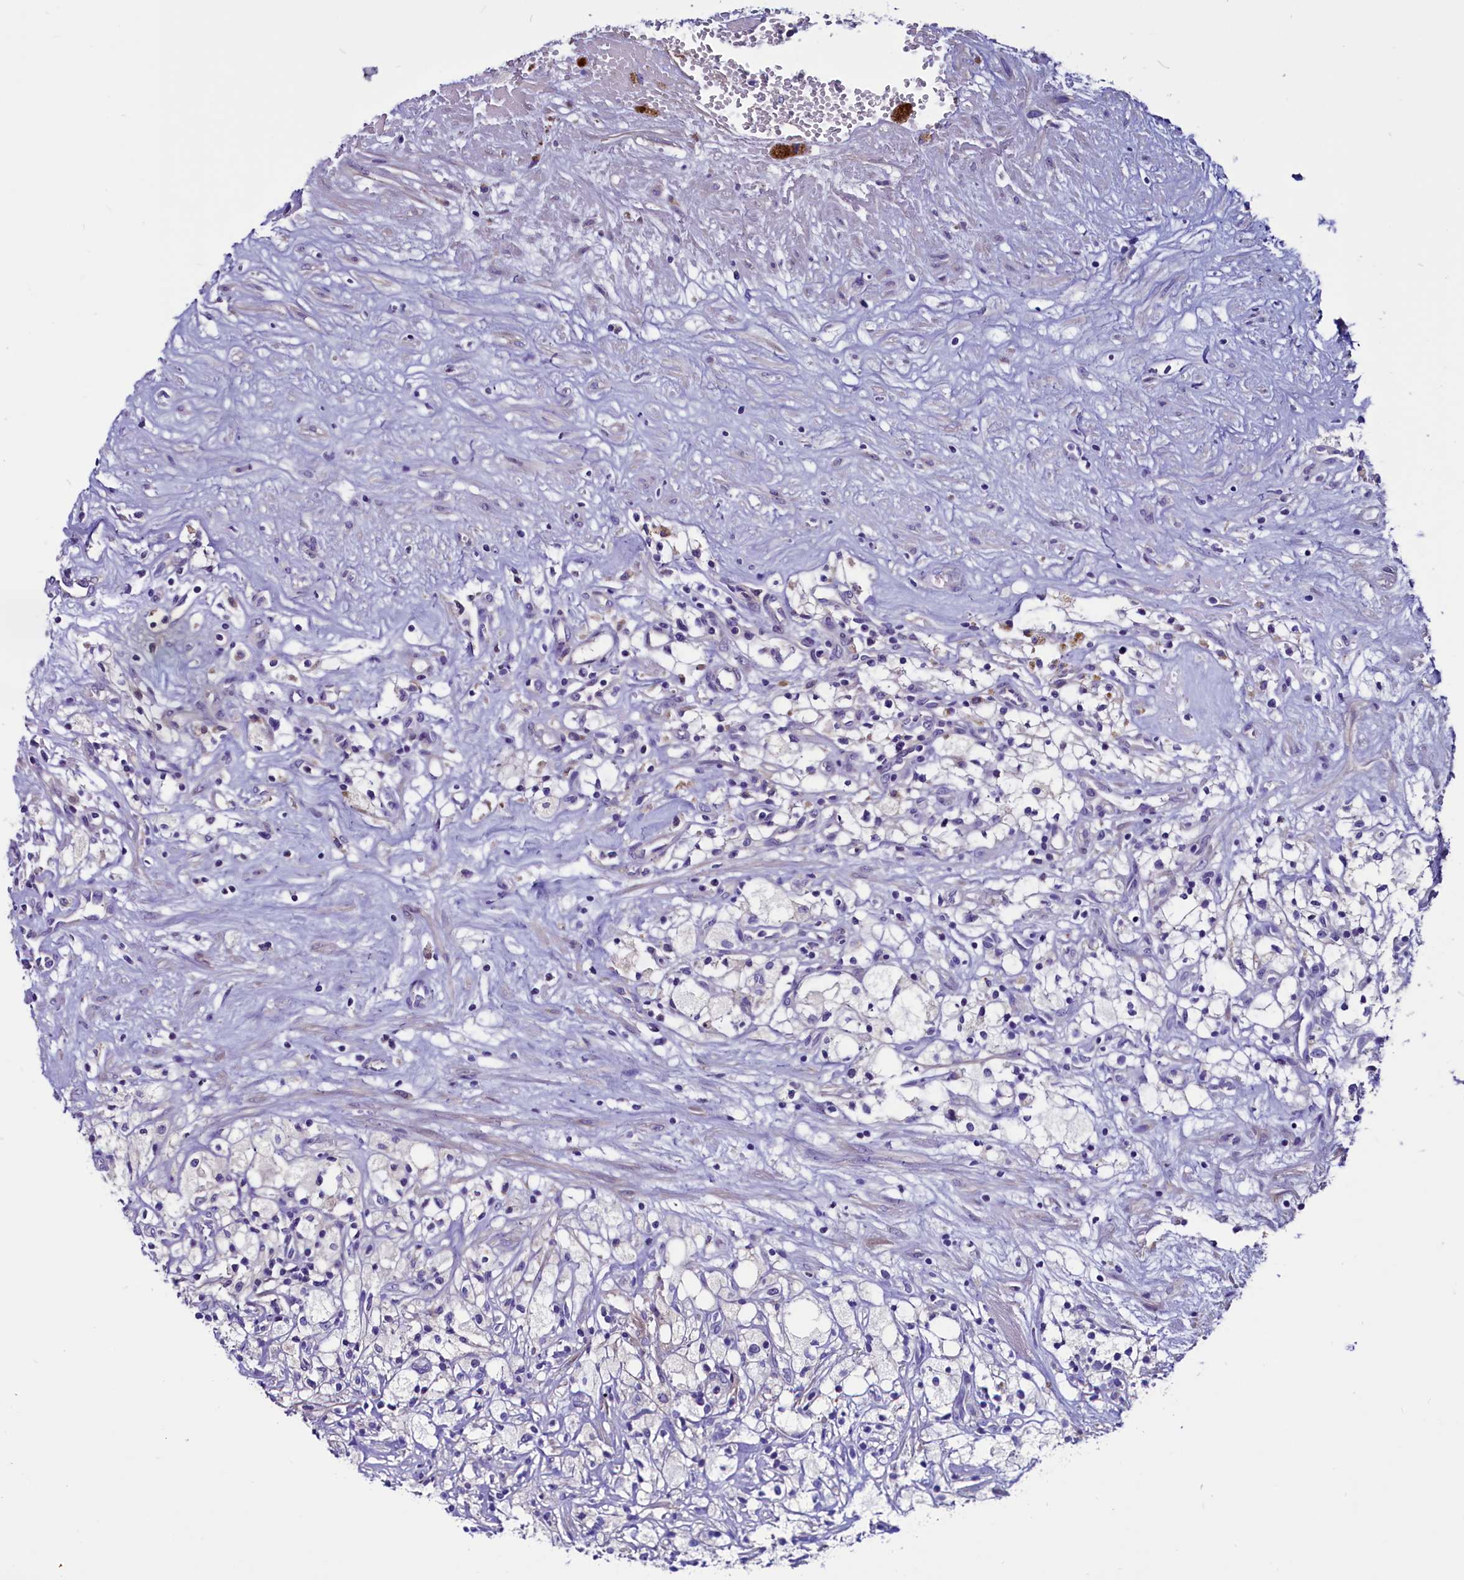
{"staining": {"intensity": "negative", "quantity": "none", "location": "none"}, "tissue": "renal cancer", "cell_type": "Tumor cells", "image_type": "cancer", "snomed": [{"axis": "morphology", "description": "Adenocarcinoma, NOS"}, {"axis": "topography", "description": "Kidney"}], "caption": "DAB (3,3'-diaminobenzidine) immunohistochemical staining of renal cancer (adenocarcinoma) exhibits no significant positivity in tumor cells.", "gene": "CCBE1", "patient": {"sex": "male", "age": 59}}